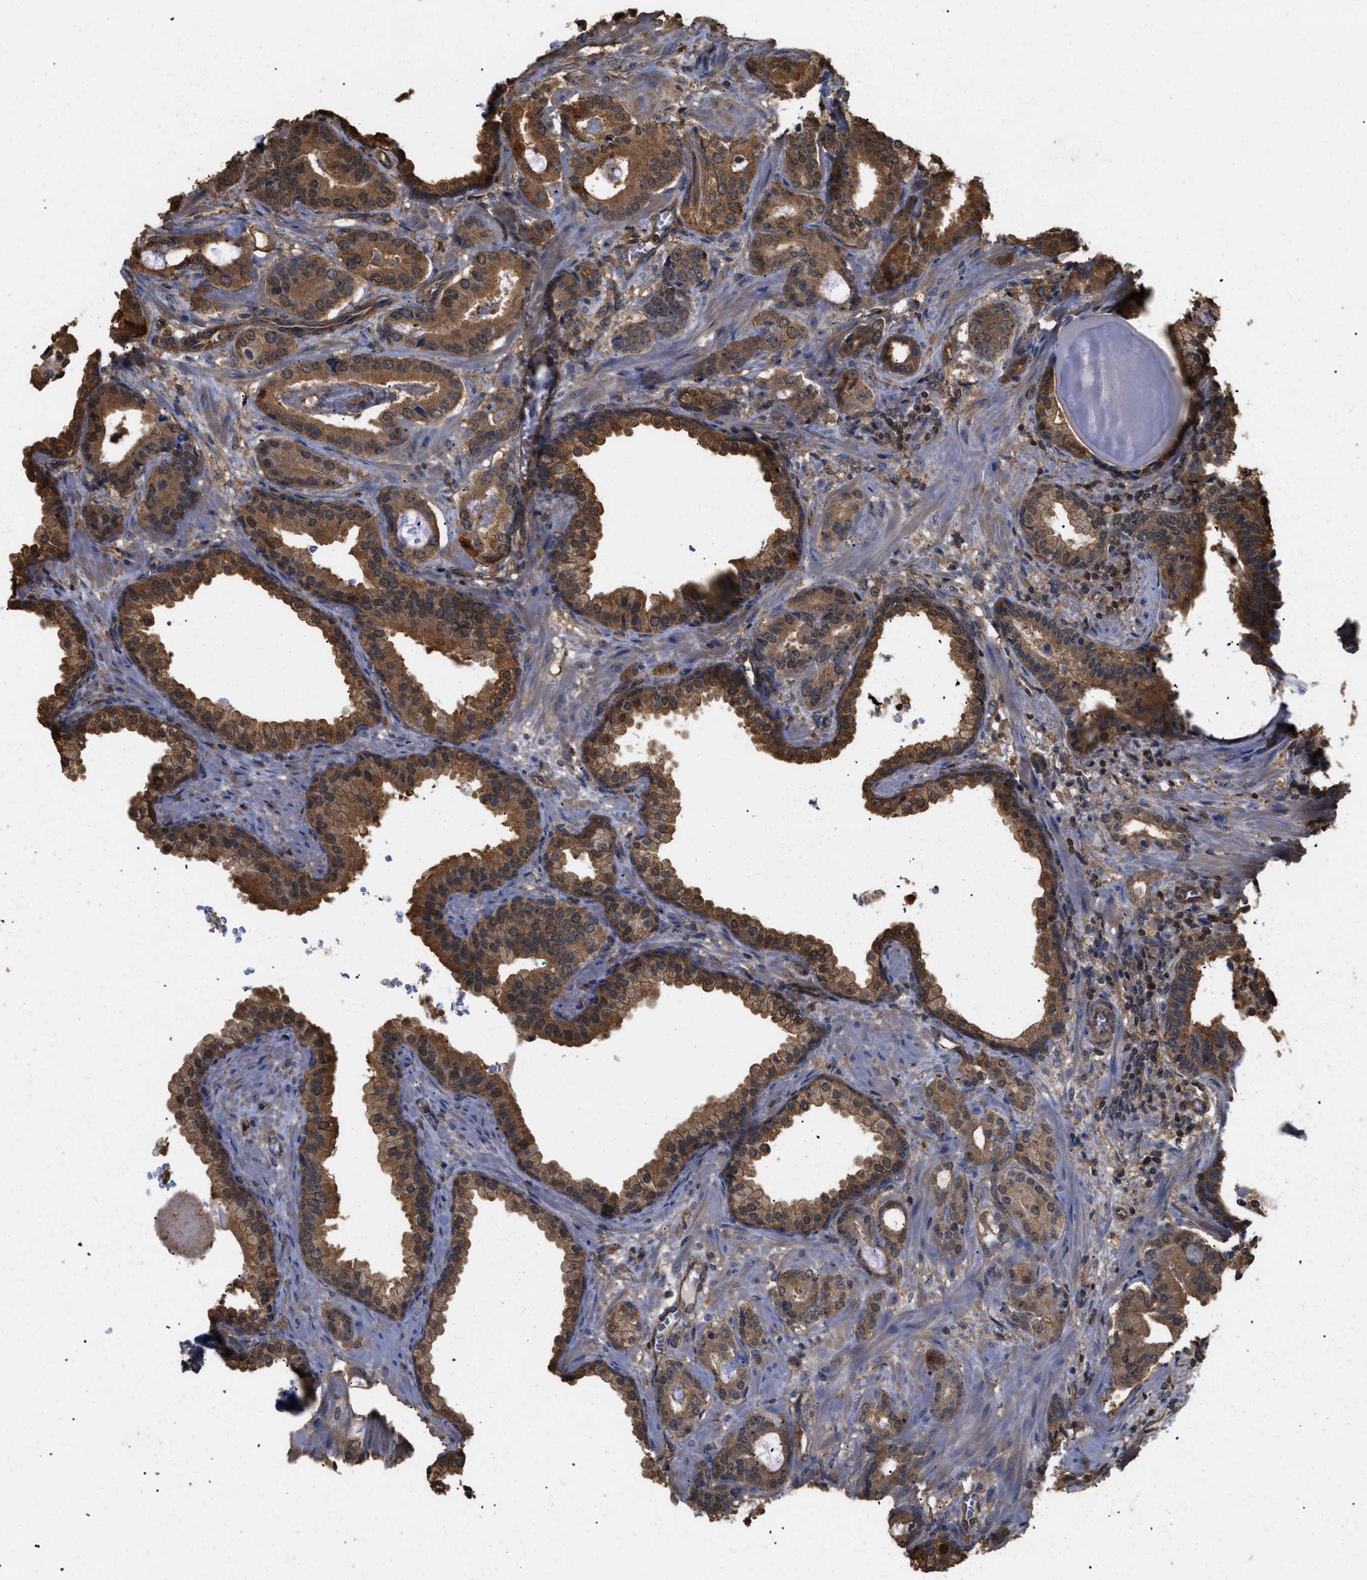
{"staining": {"intensity": "moderate", "quantity": ">75%", "location": "cytoplasmic/membranous"}, "tissue": "prostate cancer", "cell_type": "Tumor cells", "image_type": "cancer", "snomed": [{"axis": "morphology", "description": "Adenocarcinoma, Low grade"}, {"axis": "topography", "description": "Prostate"}], "caption": "Protein staining exhibits moderate cytoplasmic/membranous expression in approximately >75% of tumor cells in prostate cancer (low-grade adenocarcinoma).", "gene": "CALM1", "patient": {"sex": "male", "age": 53}}